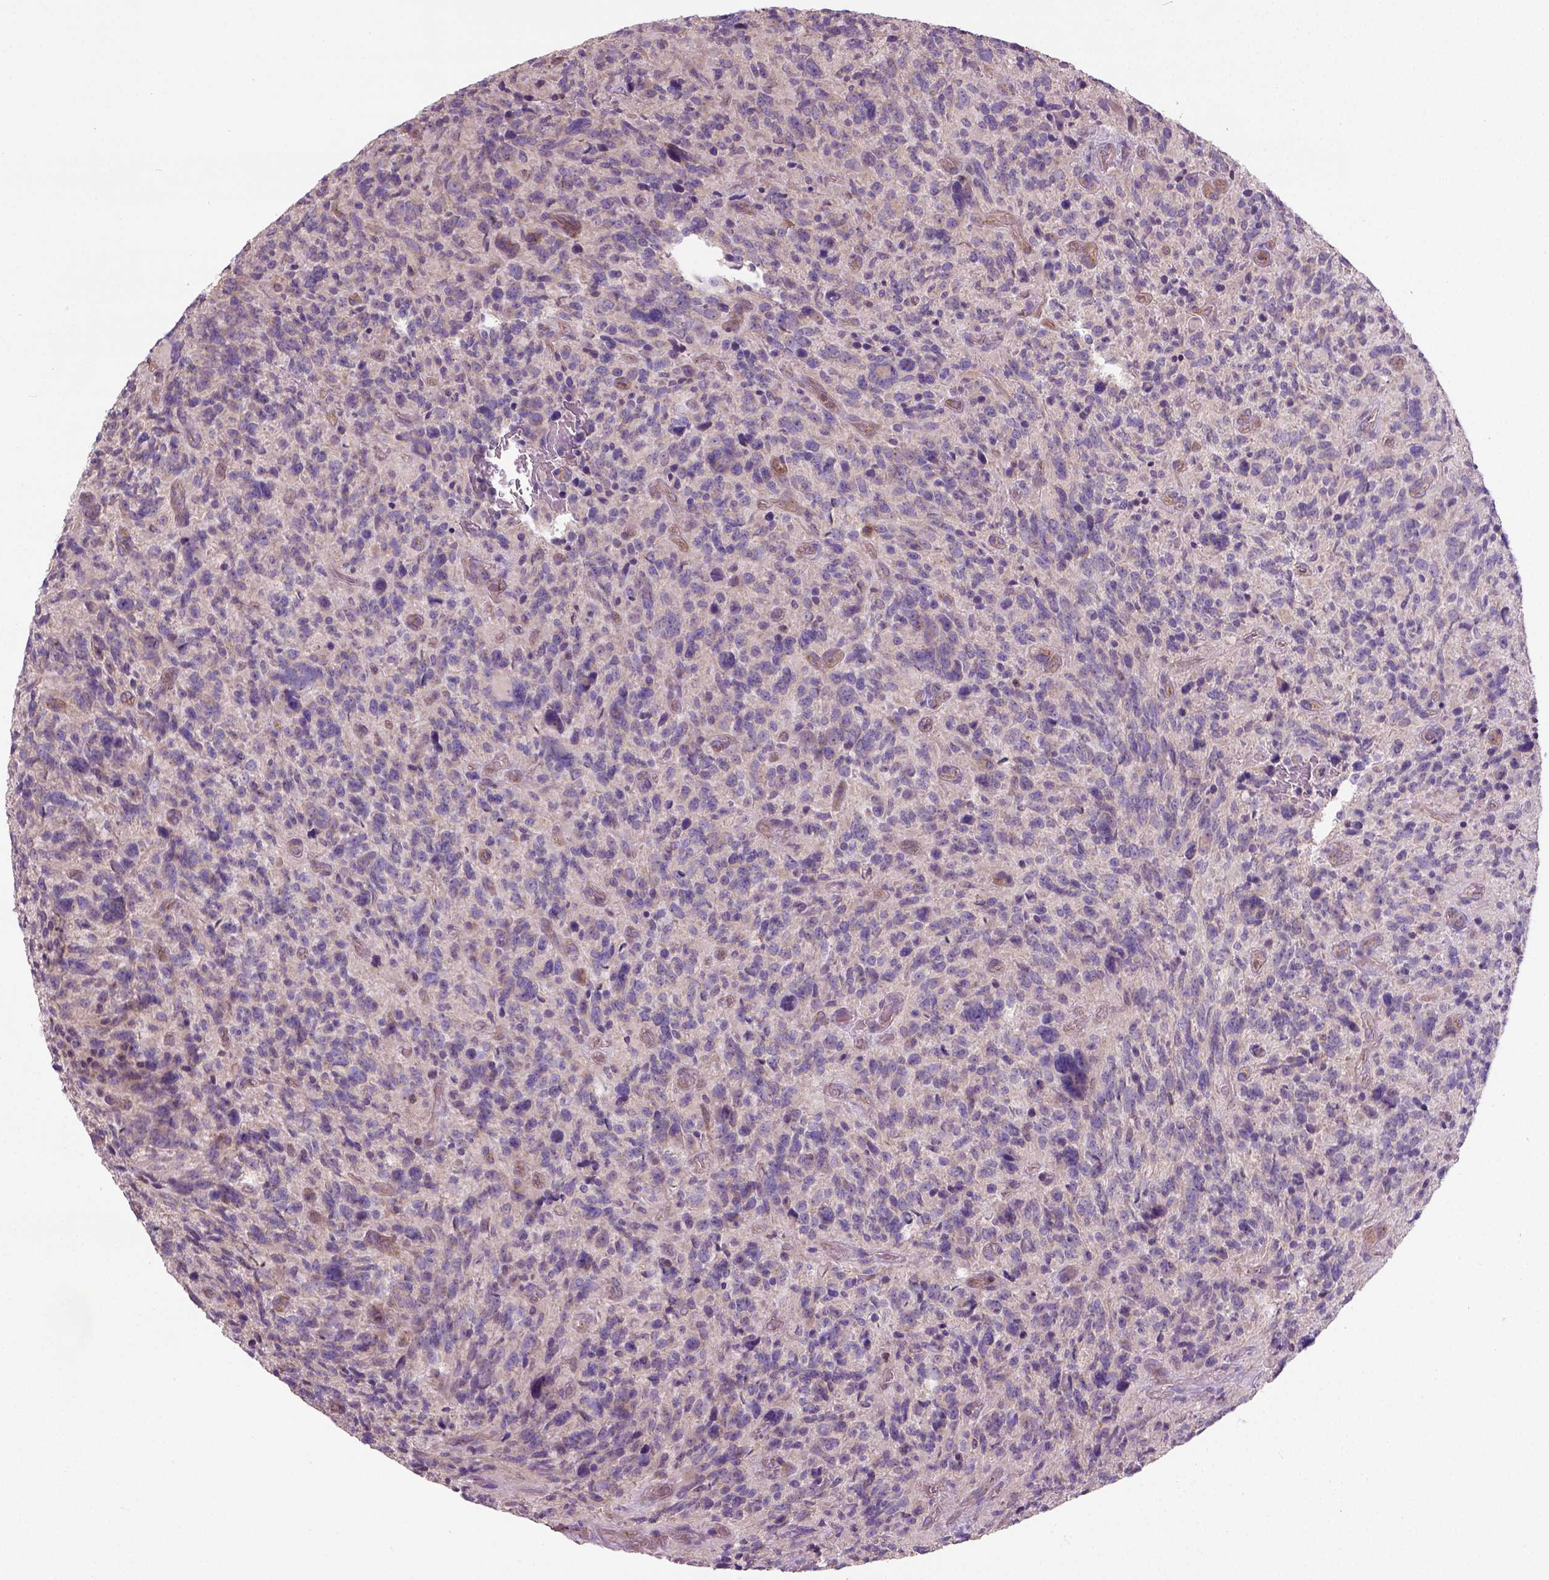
{"staining": {"intensity": "moderate", "quantity": "<25%", "location": "cytoplasmic/membranous"}, "tissue": "glioma", "cell_type": "Tumor cells", "image_type": "cancer", "snomed": [{"axis": "morphology", "description": "Glioma, malignant, High grade"}, {"axis": "topography", "description": "Brain"}], "caption": "This is an image of immunohistochemistry staining of high-grade glioma (malignant), which shows moderate expression in the cytoplasmic/membranous of tumor cells.", "gene": "CRACR2A", "patient": {"sex": "male", "age": 46}}